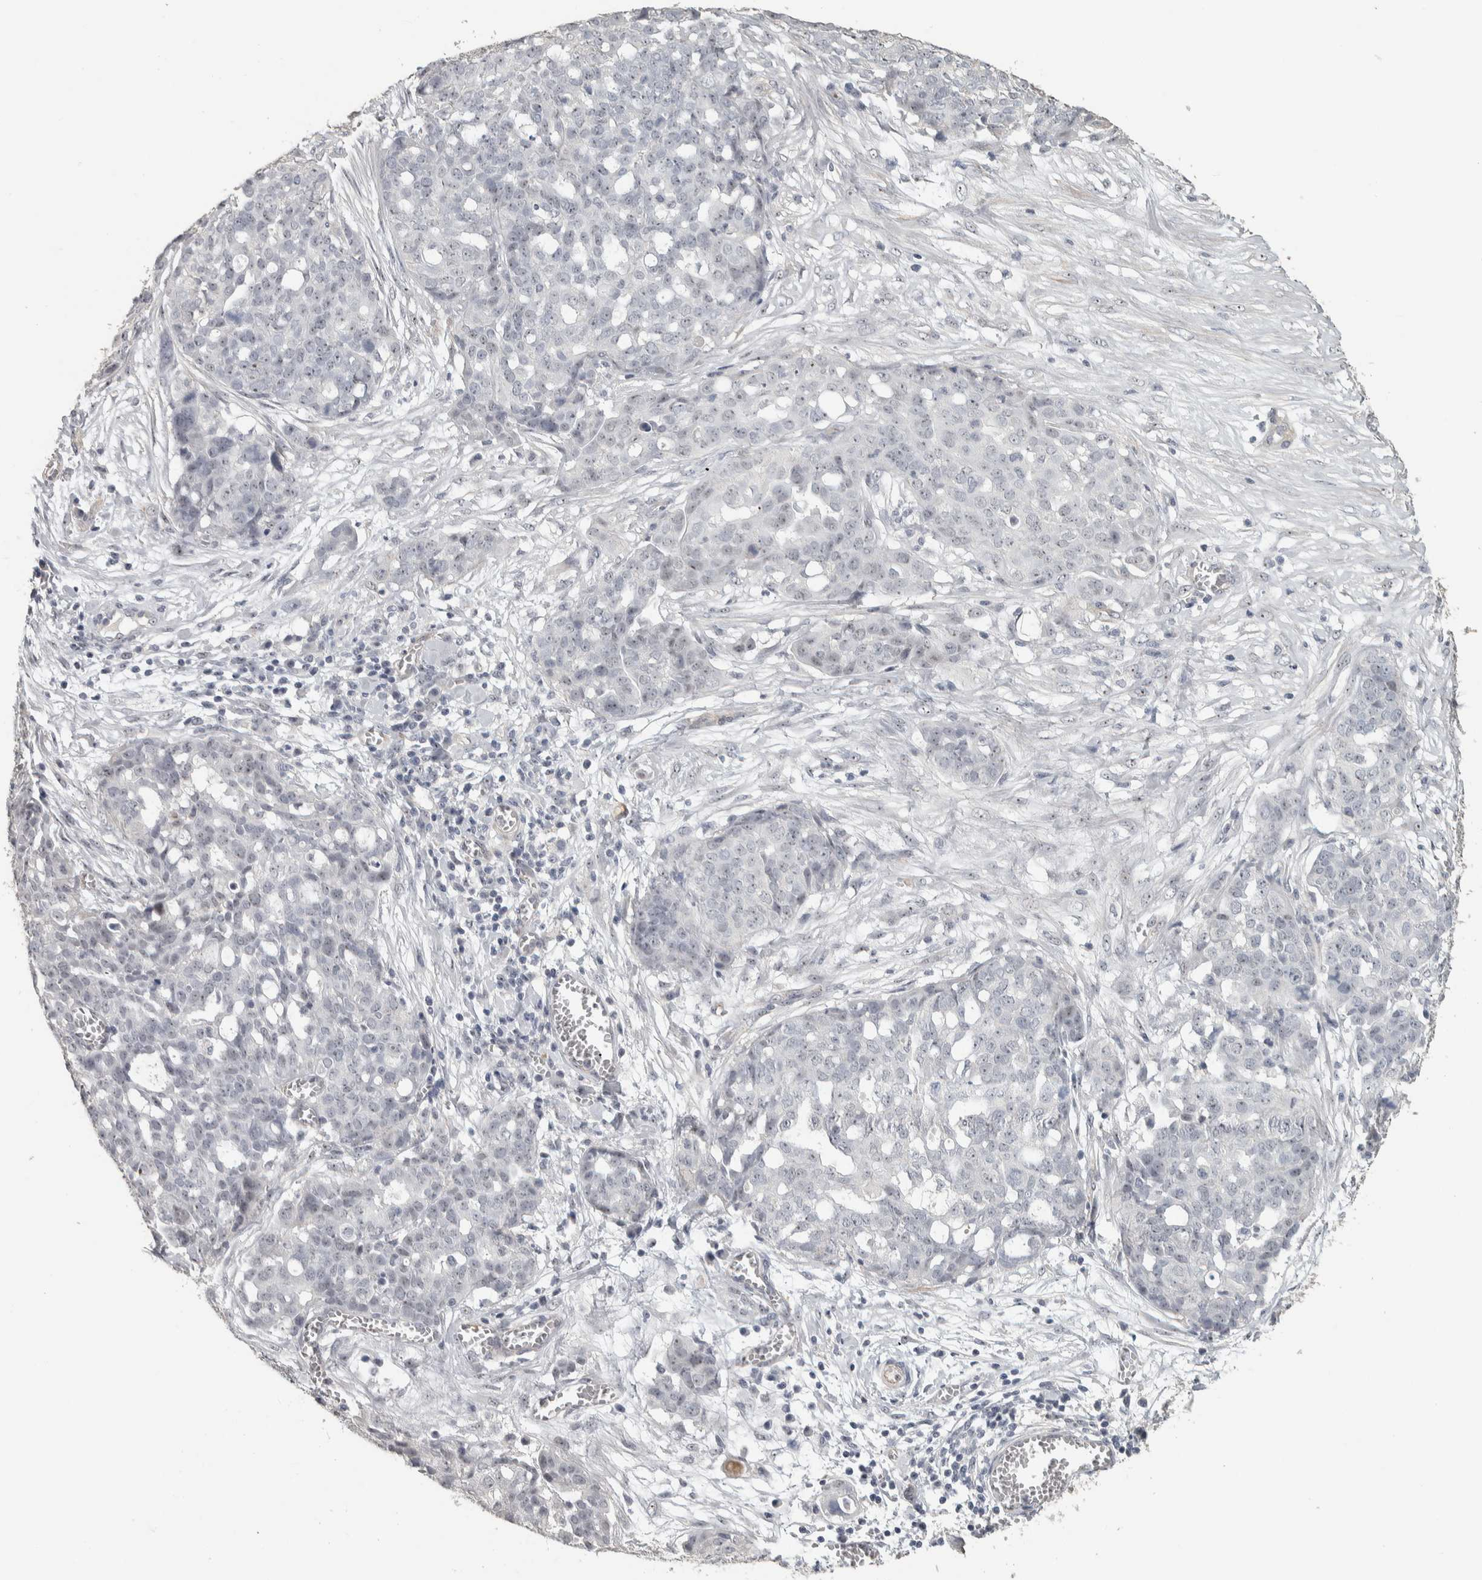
{"staining": {"intensity": "negative", "quantity": "none", "location": "none"}, "tissue": "ovarian cancer", "cell_type": "Tumor cells", "image_type": "cancer", "snomed": [{"axis": "morphology", "description": "Cystadenocarcinoma, serous, NOS"}, {"axis": "topography", "description": "Soft tissue"}, {"axis": "topography", "description": "Ovary"}], "caption": "Immunohistochemical staining of human serous cystadenocarcinoma (ovarian) demonstrates no significant positivity in tumor cells. (Immunohistochemistry, brightfield microscopy, high magnification).", "gene": "DCAF10", "patient": {"sex": "female", "age": 57}}